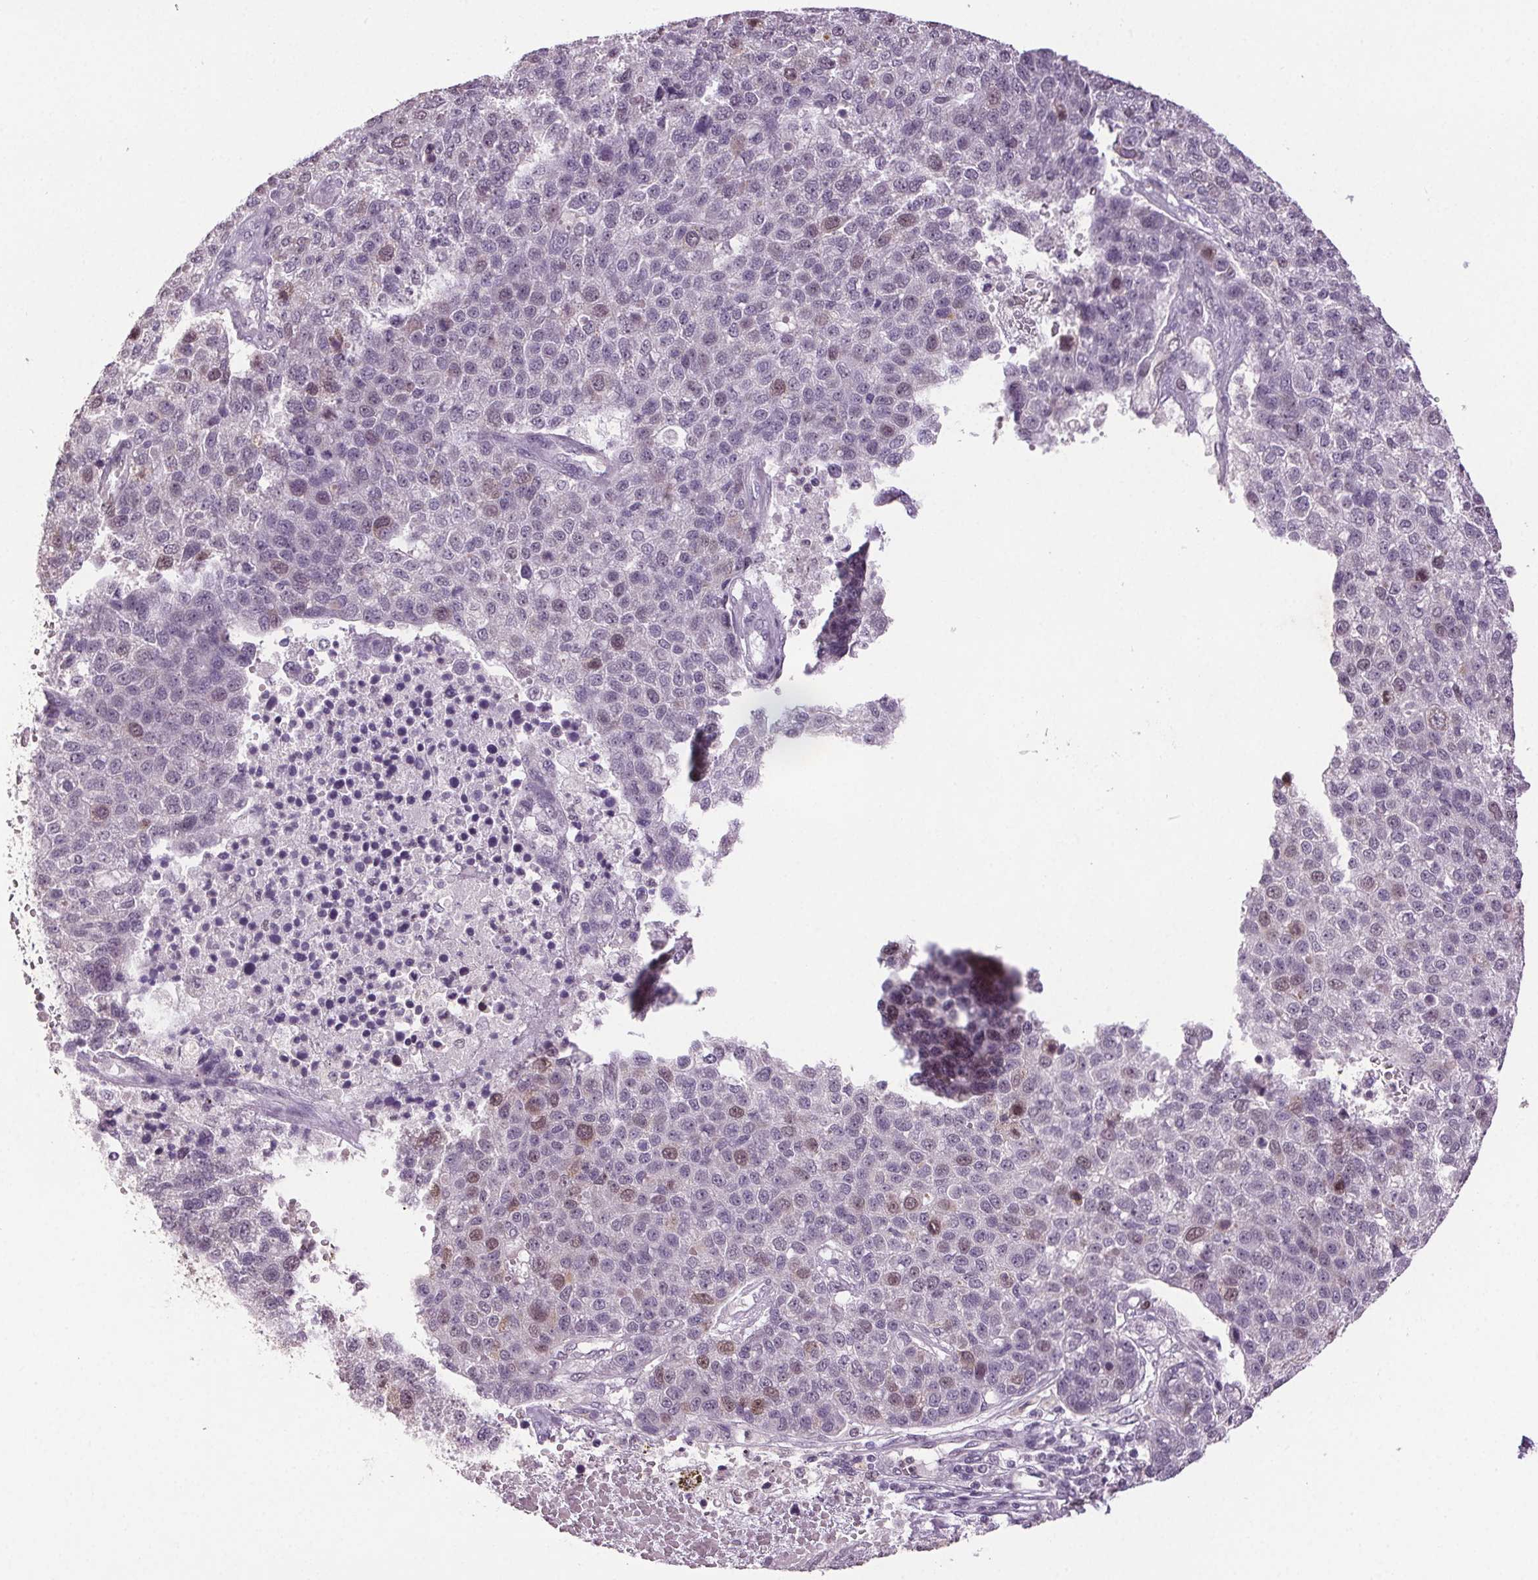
{"staining": {"intensity": "weak", "quantity": "<25%", "location": "nuclear"}, "tissue": "pancreatic cancer", "cell_type": "Tumor cells", "image_type": "cancer", "snomed": [{"axis": "morphology", "description": "Adenocarcinoma, NOS"}, {"axis": "topography", "description": "Pancreas"}], "caption": "Protein analysis of pancreatic cancer (adenocarcinoma) exhibits no significant expression in tumor cells.", "gene": "CENPF", "patient": {"sex": "female", "age": 61}}